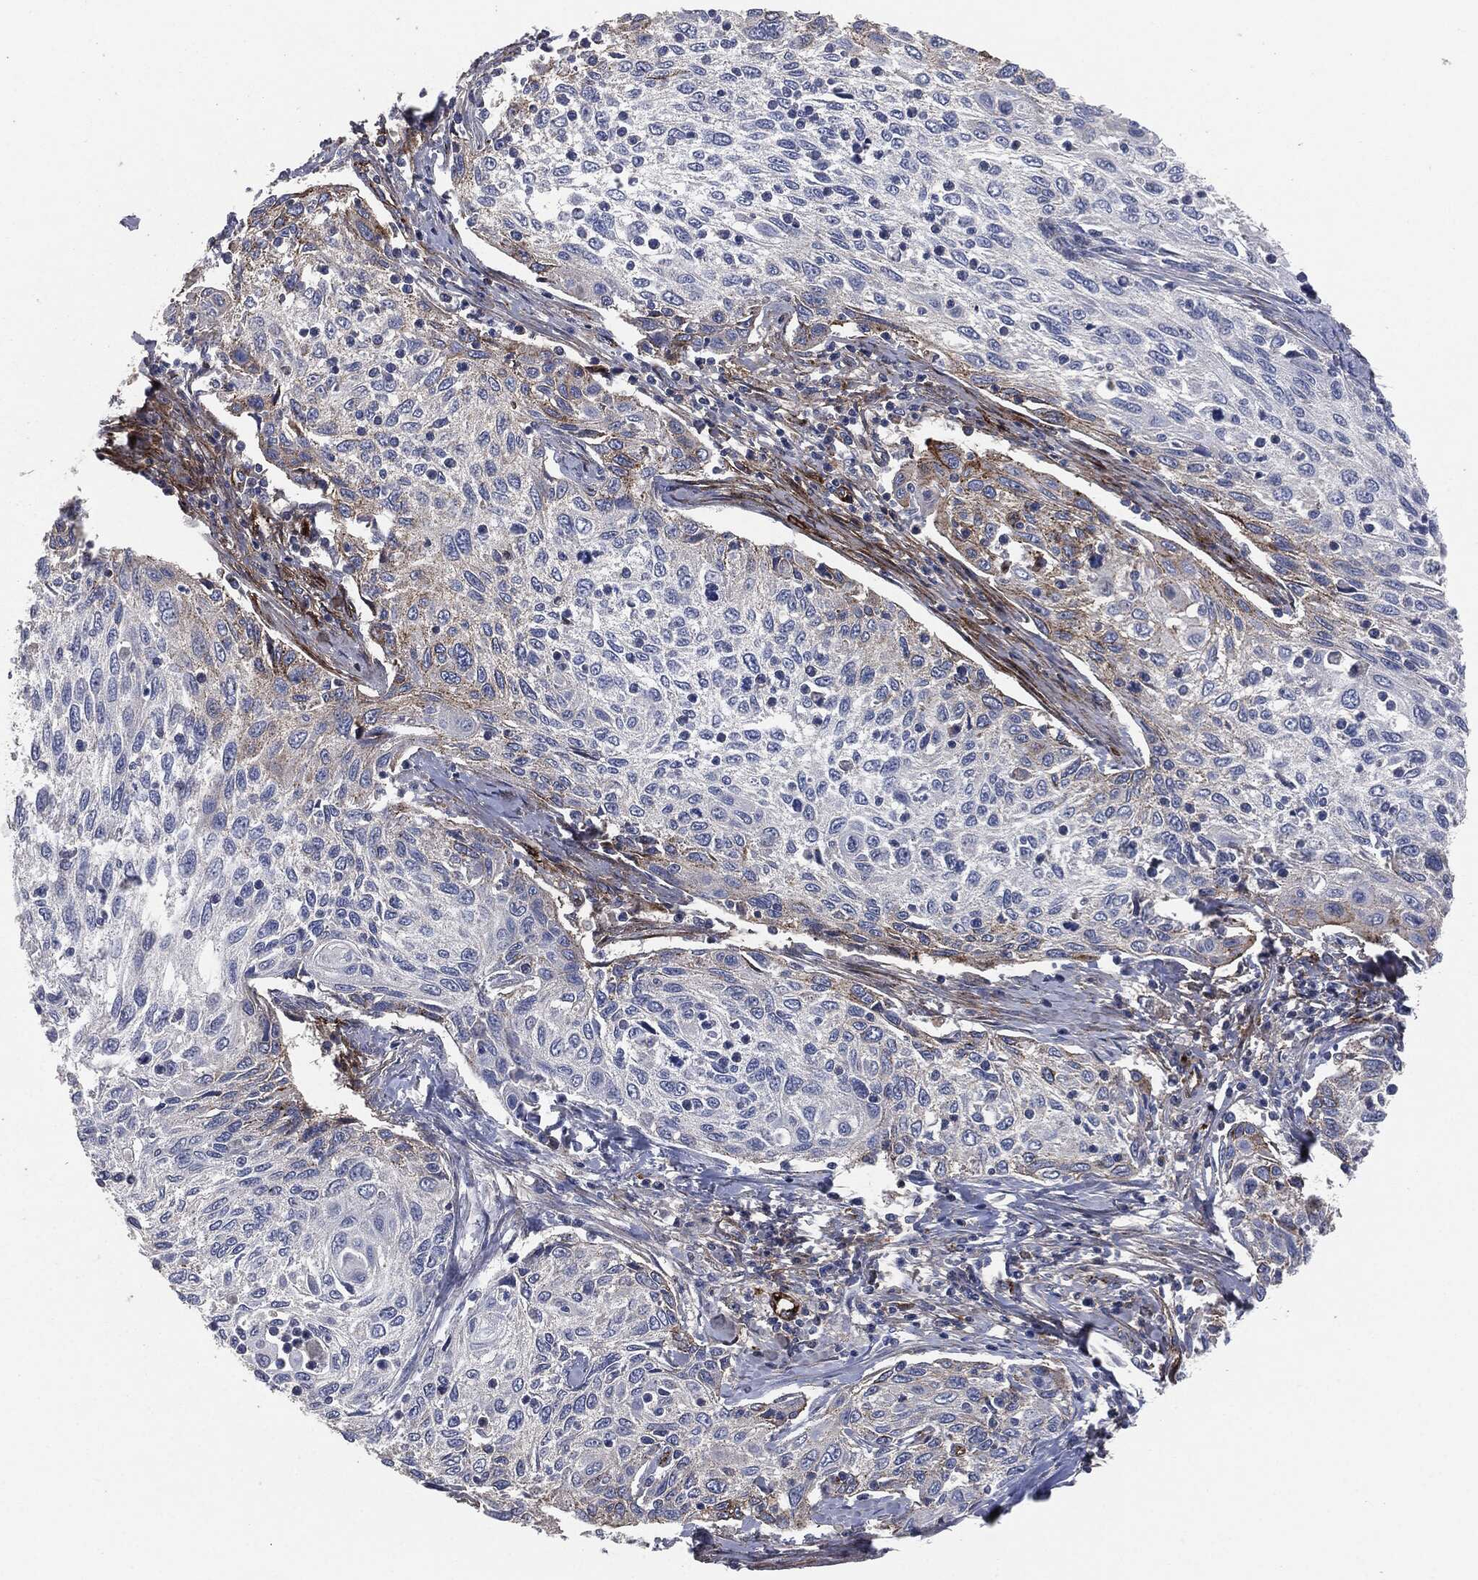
{"staining": {"intensity": "negative", "quantity": "none", "location": "none"}, "tissue": "cervical cancer", "cell_type": "Tumor cells", "image_type": "cancer", "snomed": [{"axis": "morphology", "description": "Squamous cell carcinoma, NOS"}, {"axis": "topography", "description": "Cervix"}], "caption": "A high-resolution micrograph shows immunohistochemistry (IHC) staining of squamous cell carcinoma (cervical), which displays no significant staining in tumor cells.", "gene": "APOB", "patient": {"sex": "female", "age": 70}}